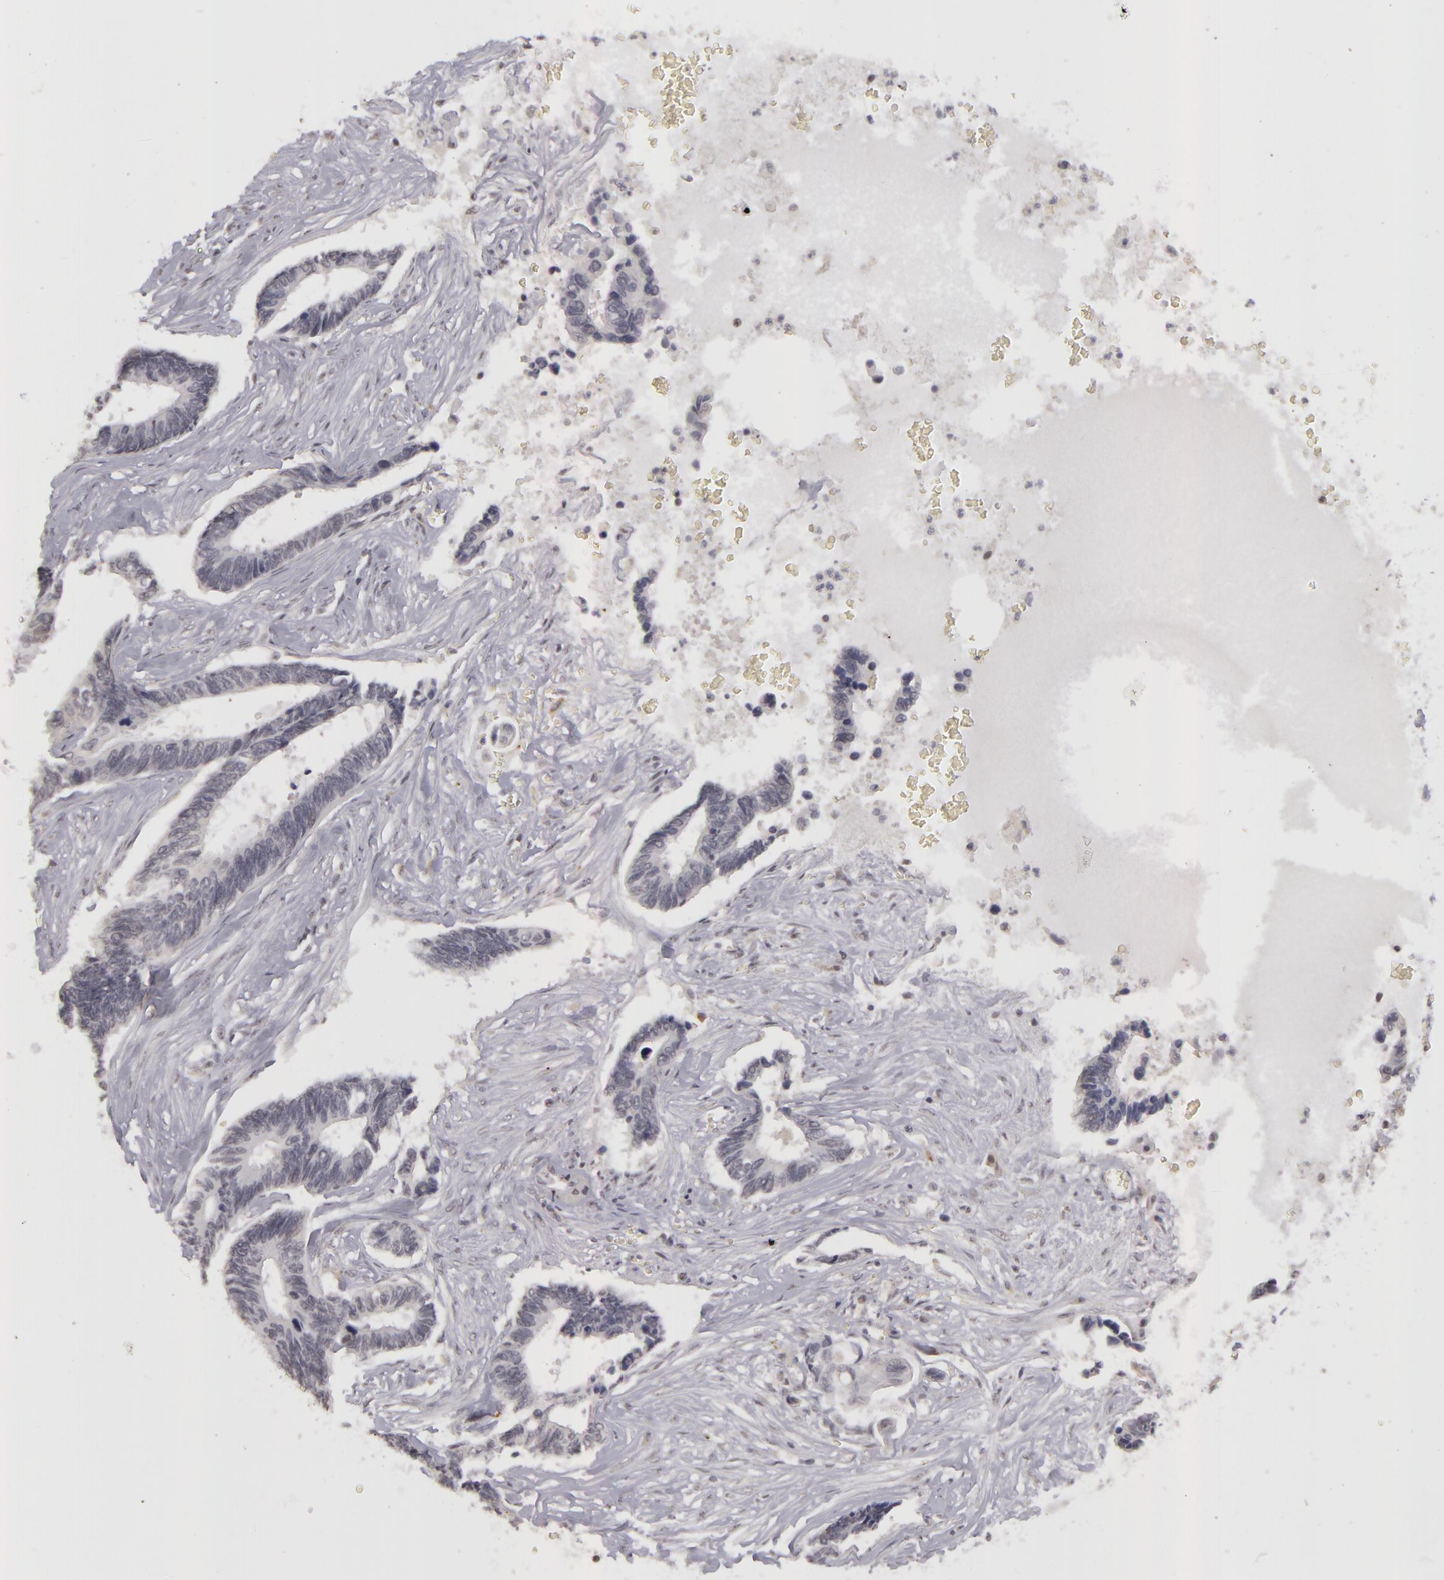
{"staining": {"intensity": "negative", "quantity": "none", "location": "none"}, "tissue": "pancreatic cancer", "cell_type": "Tumor cells", "image_type": "cancer", "snomed": [{"axis": "morphology", "description": "Adenocarcinoma, NOS"}, {"axis": "topography", "description": "Pancreas"}], "caption": "An immunohistochemistry (IHC) image of pancreatic cancer (adenocarcinoma) is shown. There is no staining in tumor cells of pancreatic cancer (adenocarcinoma).", "gene": "RRP7A", "patient": {"sex": "female", "age": 70}}